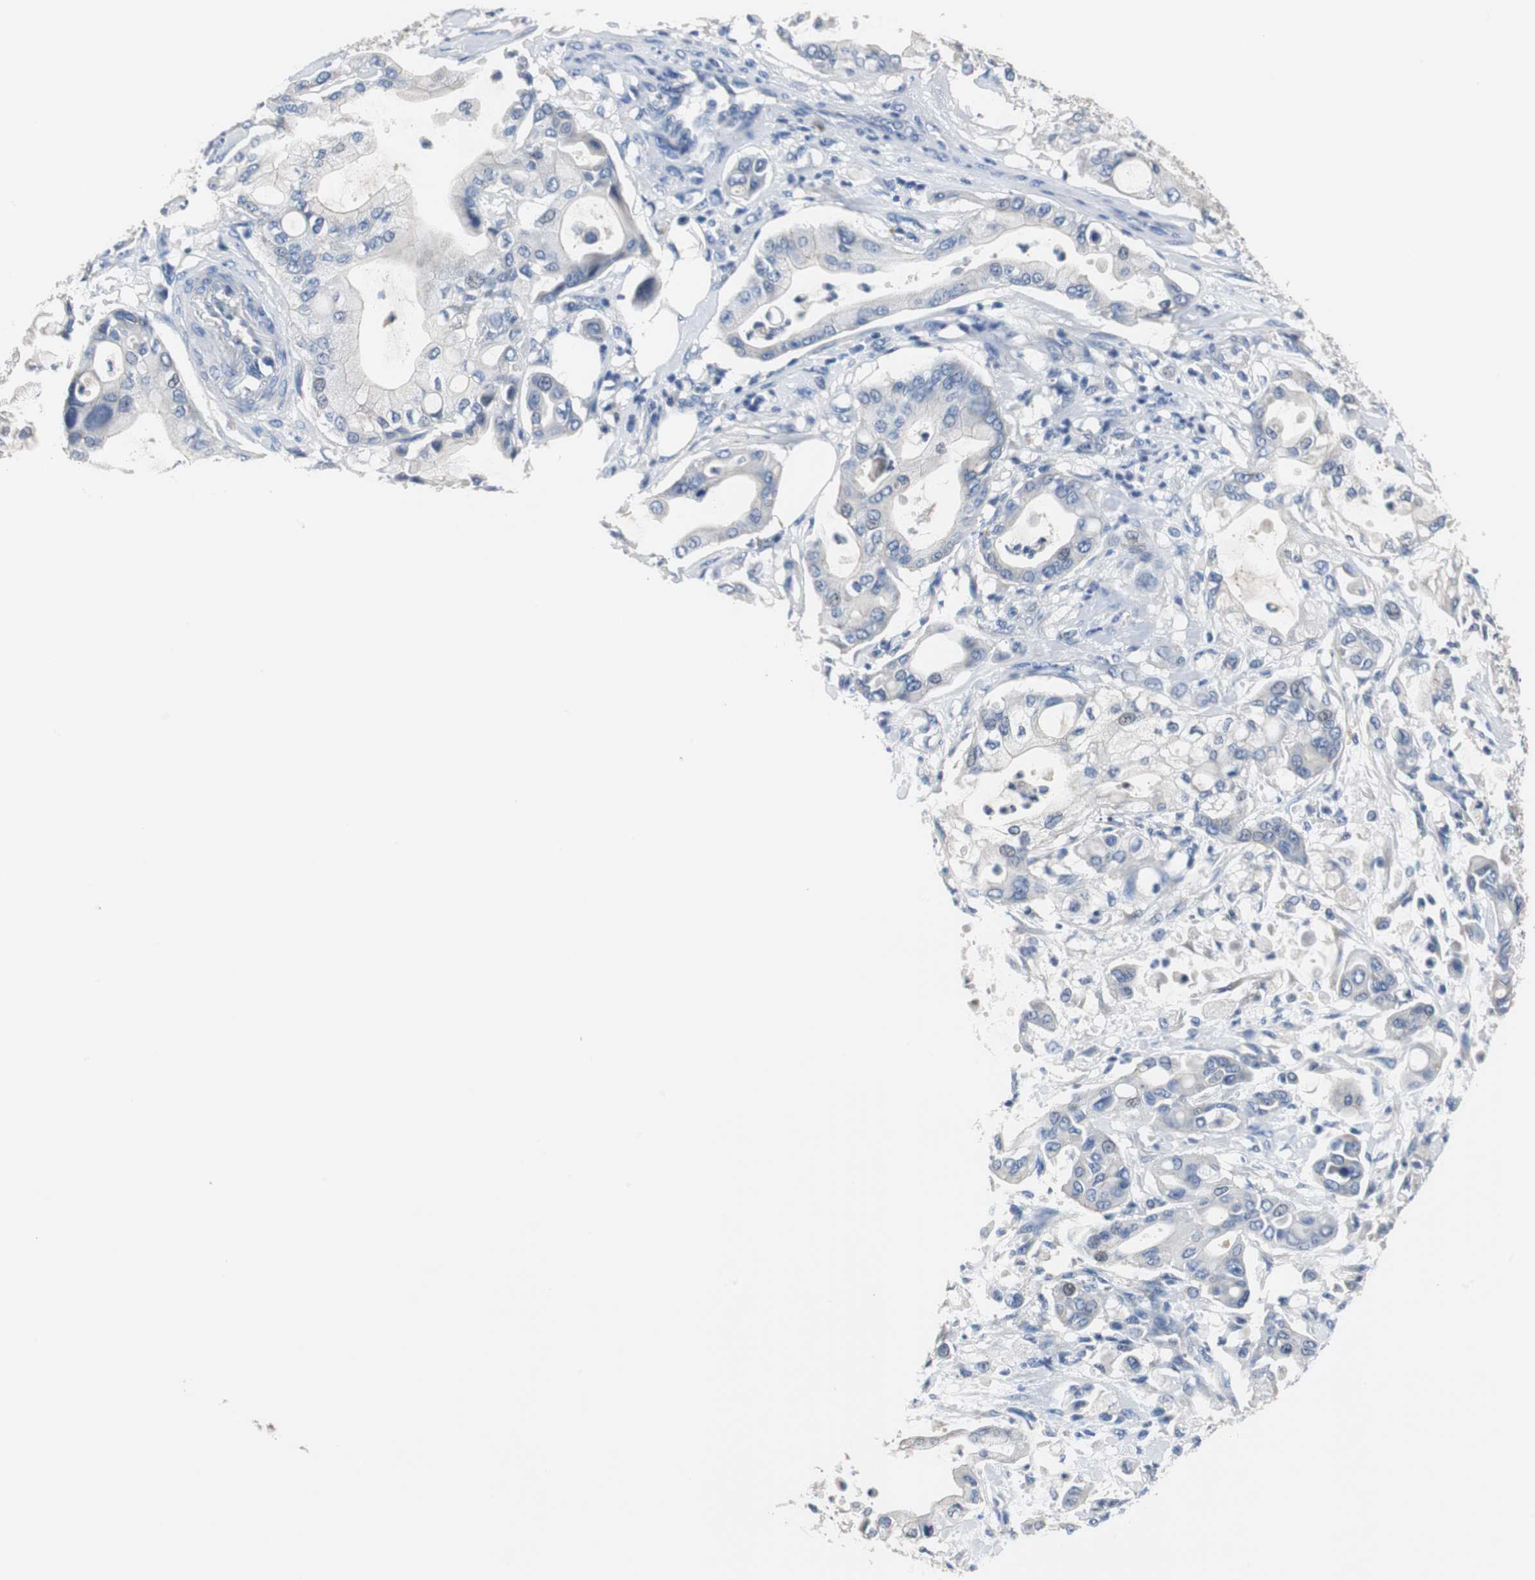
{"staining": {"intensity": "negative", "quantity": "none", "location": "none"}, "tissue": "pancreatic cancer", "cell_type": "Tumor cells", "image_type": "cancer", "snomed": [{"axis": "morphology", "description": "Adenocarcinoma, NOS"}, {"axis": "morphology", "description": "Adenocarcinoma, metastatic, NOS"}, {"axis": "topography", "description": "Lymph node"}, {"axis": "topography", "description": "Pancreas"}, {"axis": "topography", "description": "Duodenum"}], "caption": "Protein analysis of pancreatic adenocarcinoma demonstrates no significant staining in tumor cells.", "gene": "PCK1", "patient": {"sex": "female", "age": 64}}